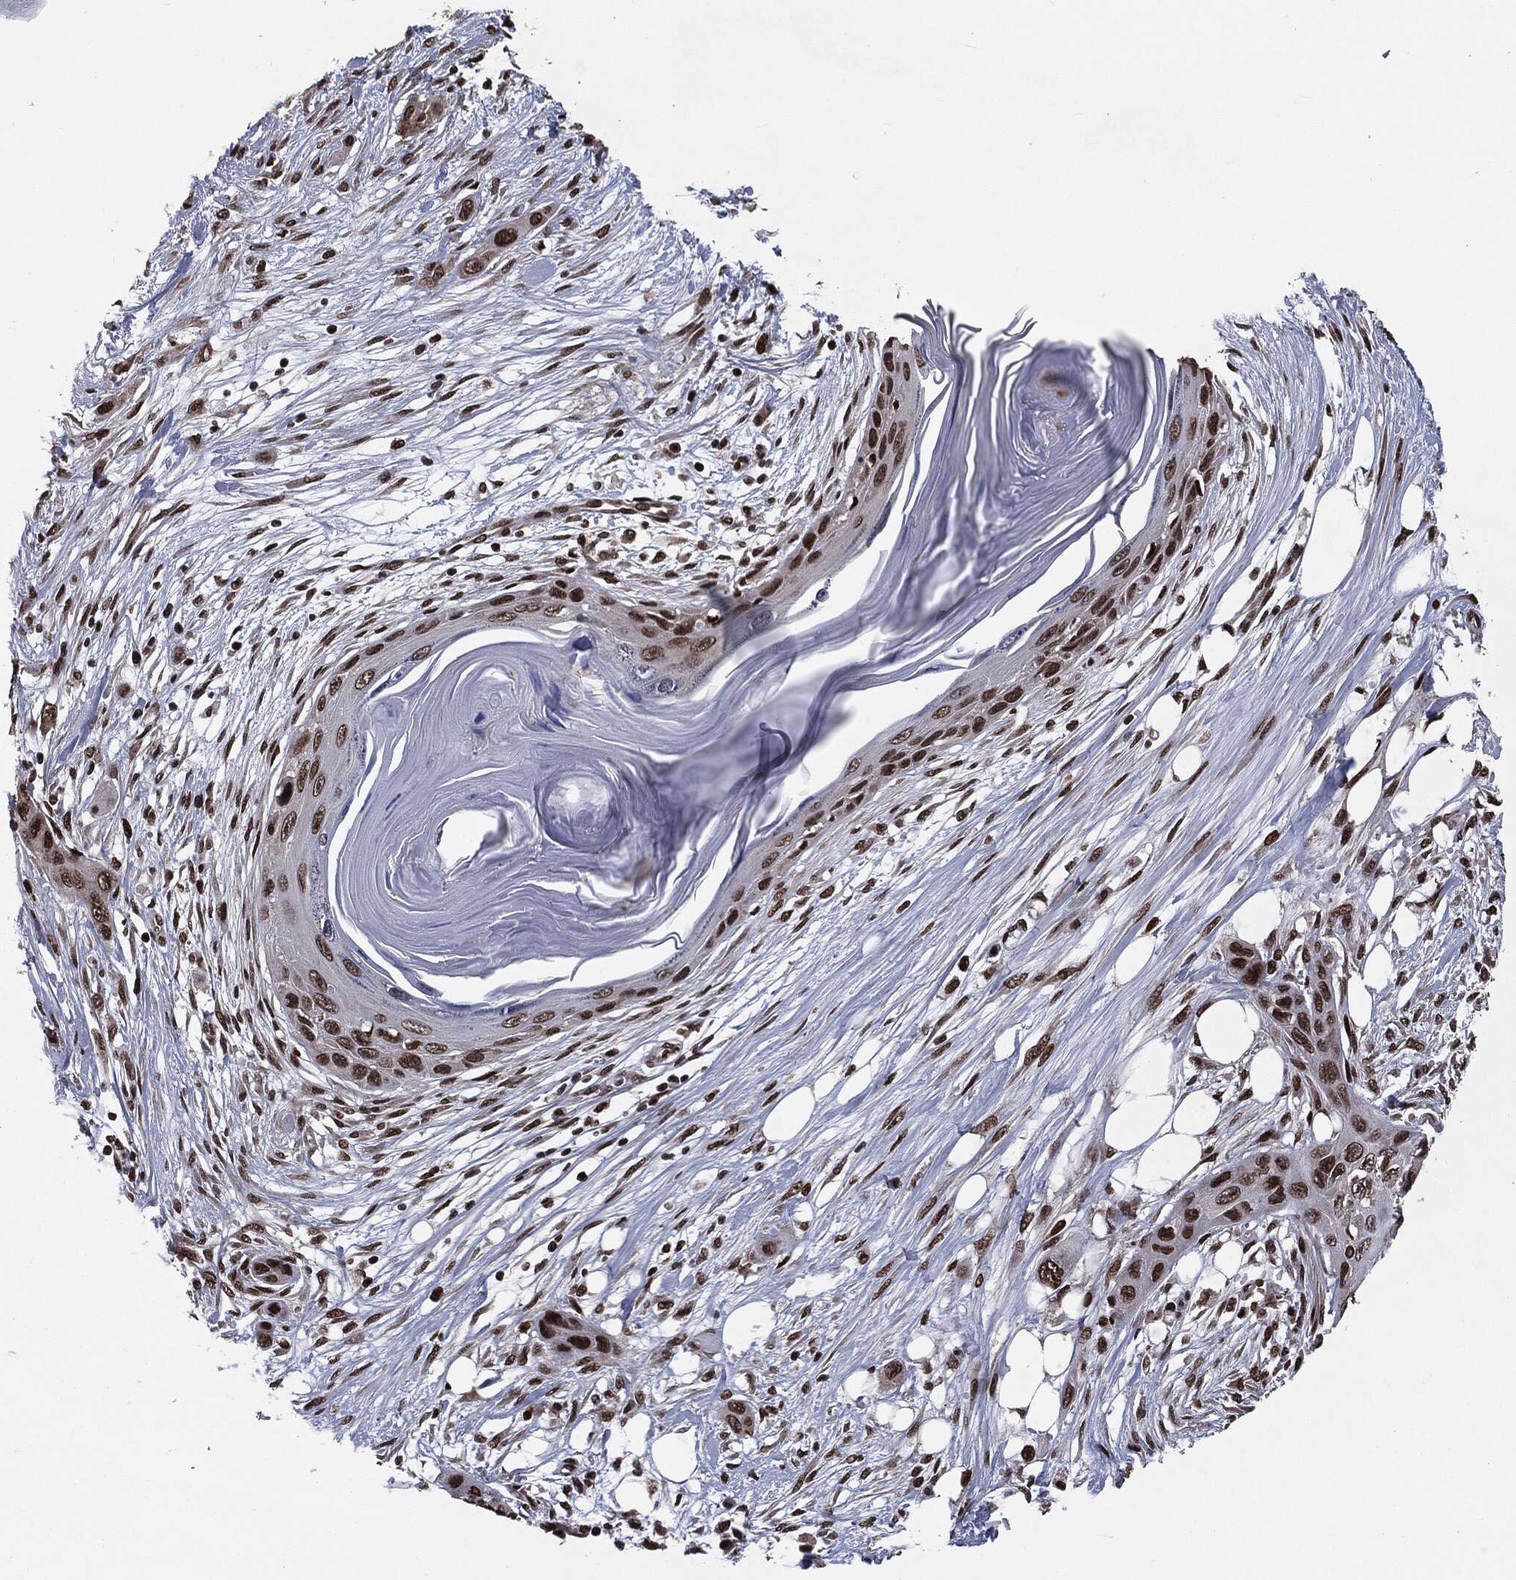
{"staining": {"intensity": "strong", "quantity": ">75%", "location": "nuclear"}, "tissue": "skin cancer", "cell_type": "Tumor cells", "image_type": "cancer", "snomed": [{"axis": "morphology", "description": "Squamous cell carcinoma, NOS"}, {"axis": "topography", "description": "Skin"}], "caption": "Squamous cell carcinoma (skin) was stained to show a protein in brown. There is high levels of strong nuclear expression in approximately >75% of tumor cells.", "gene": "DVL2", "patient": {"sex": "male", "age": 79}}